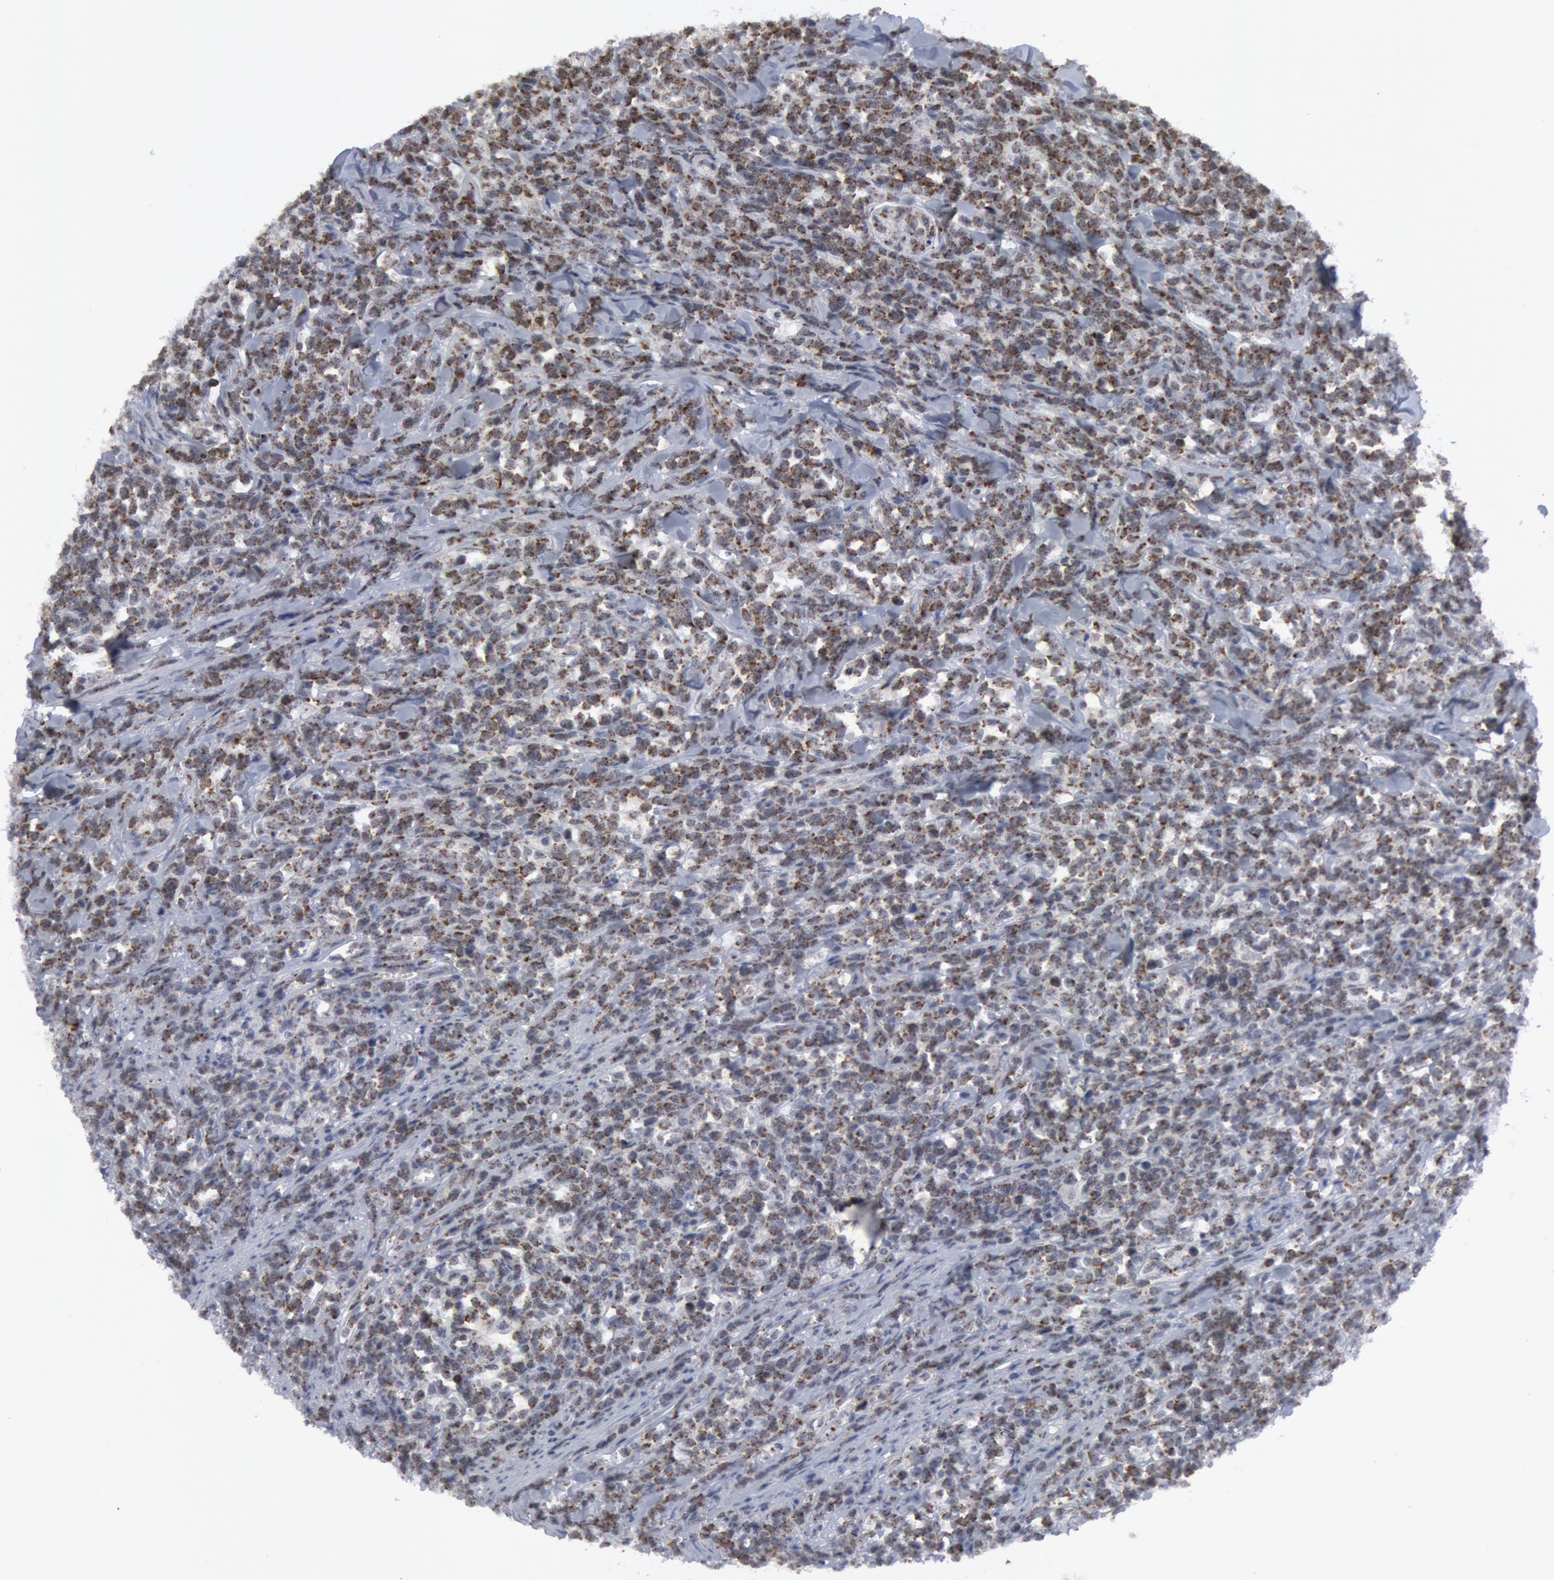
{"staining": {"intensity": "moderate", "quantity": "25%-75%", "location": "cytoplasmic/membranous"}, "tissue": "lymphoma", "cell_type": "Tumor cells", "image_type": "cancer", "snomed": [{"axis": "morphology", "description": "Malignant lymphoma, non-Hodgkin's type, High grade"}, {"axis": "topography", "description": "Small intestine"}, {"axis": "topography", "description": "Colon"}], "caption": "This photomicrograph shows immunohistochemistry staining of lymphoma, with medium moderate cytoplasmic/membranous expression in approximately 25%-75% of tumor cells.", "gene": "CASP9", "patient": {"sex": "male", "age": 8}}